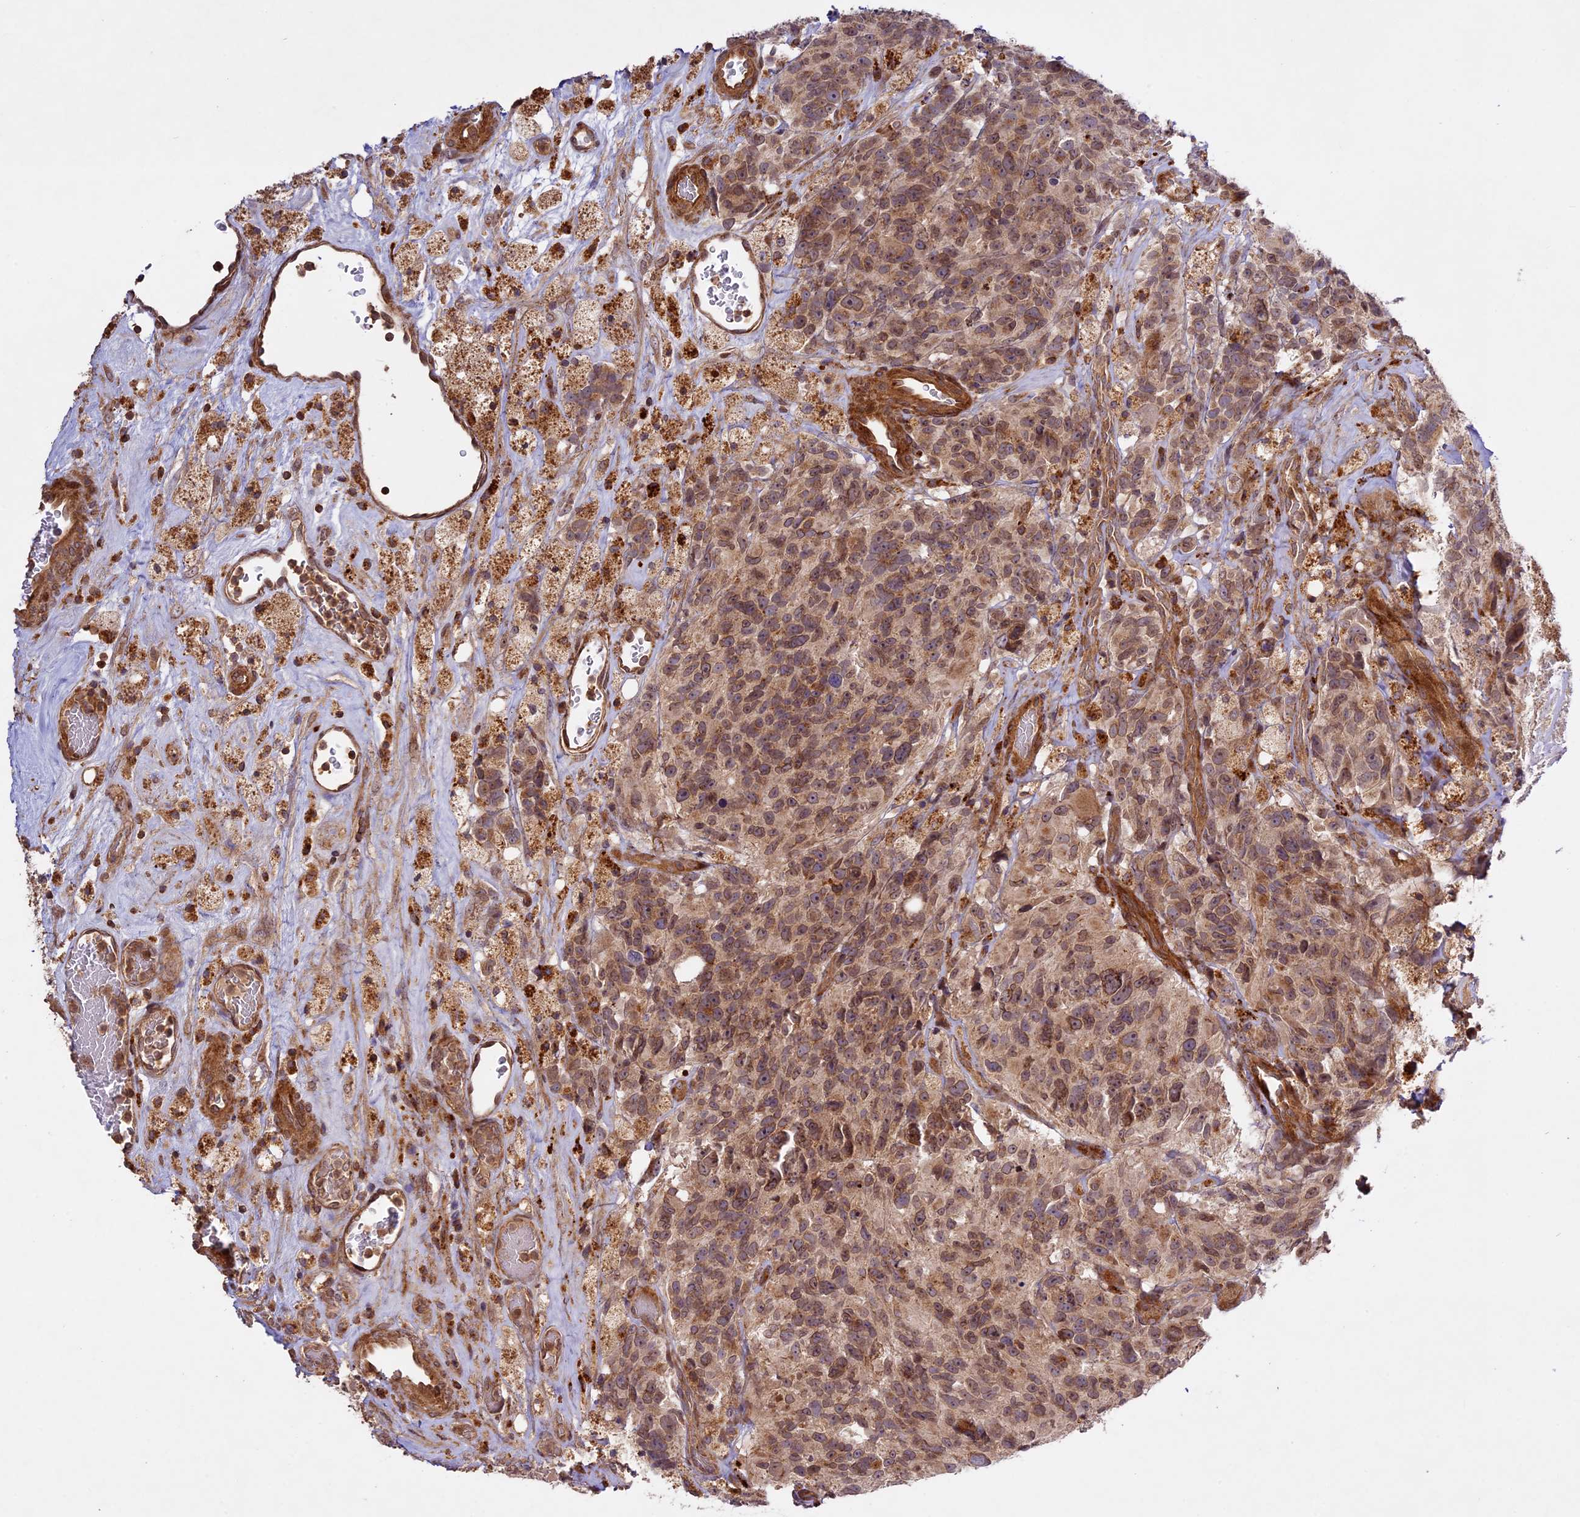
{"staining": {"intensity": "moderate", "quantity": ">75%", "location": "cytoplasmic/membranous"}, "tissue": "glioma", "cell_type": "Tumor cells", "image_type": "cancer", "snomed": [{"axis": "morphology", "description": "Glioma, malignant, High grade"}, {"axis": "topography", "description": "Brain"}], "caption": "This image reveals immunohistochemistry (IHC) staining of malignant glioma (high-grade), with medium moderate cytoplasmic/membranous expression in about >75% of tumor cells.", "gene": "DGKH", "patient": {"sex": "male", "age": 76}}